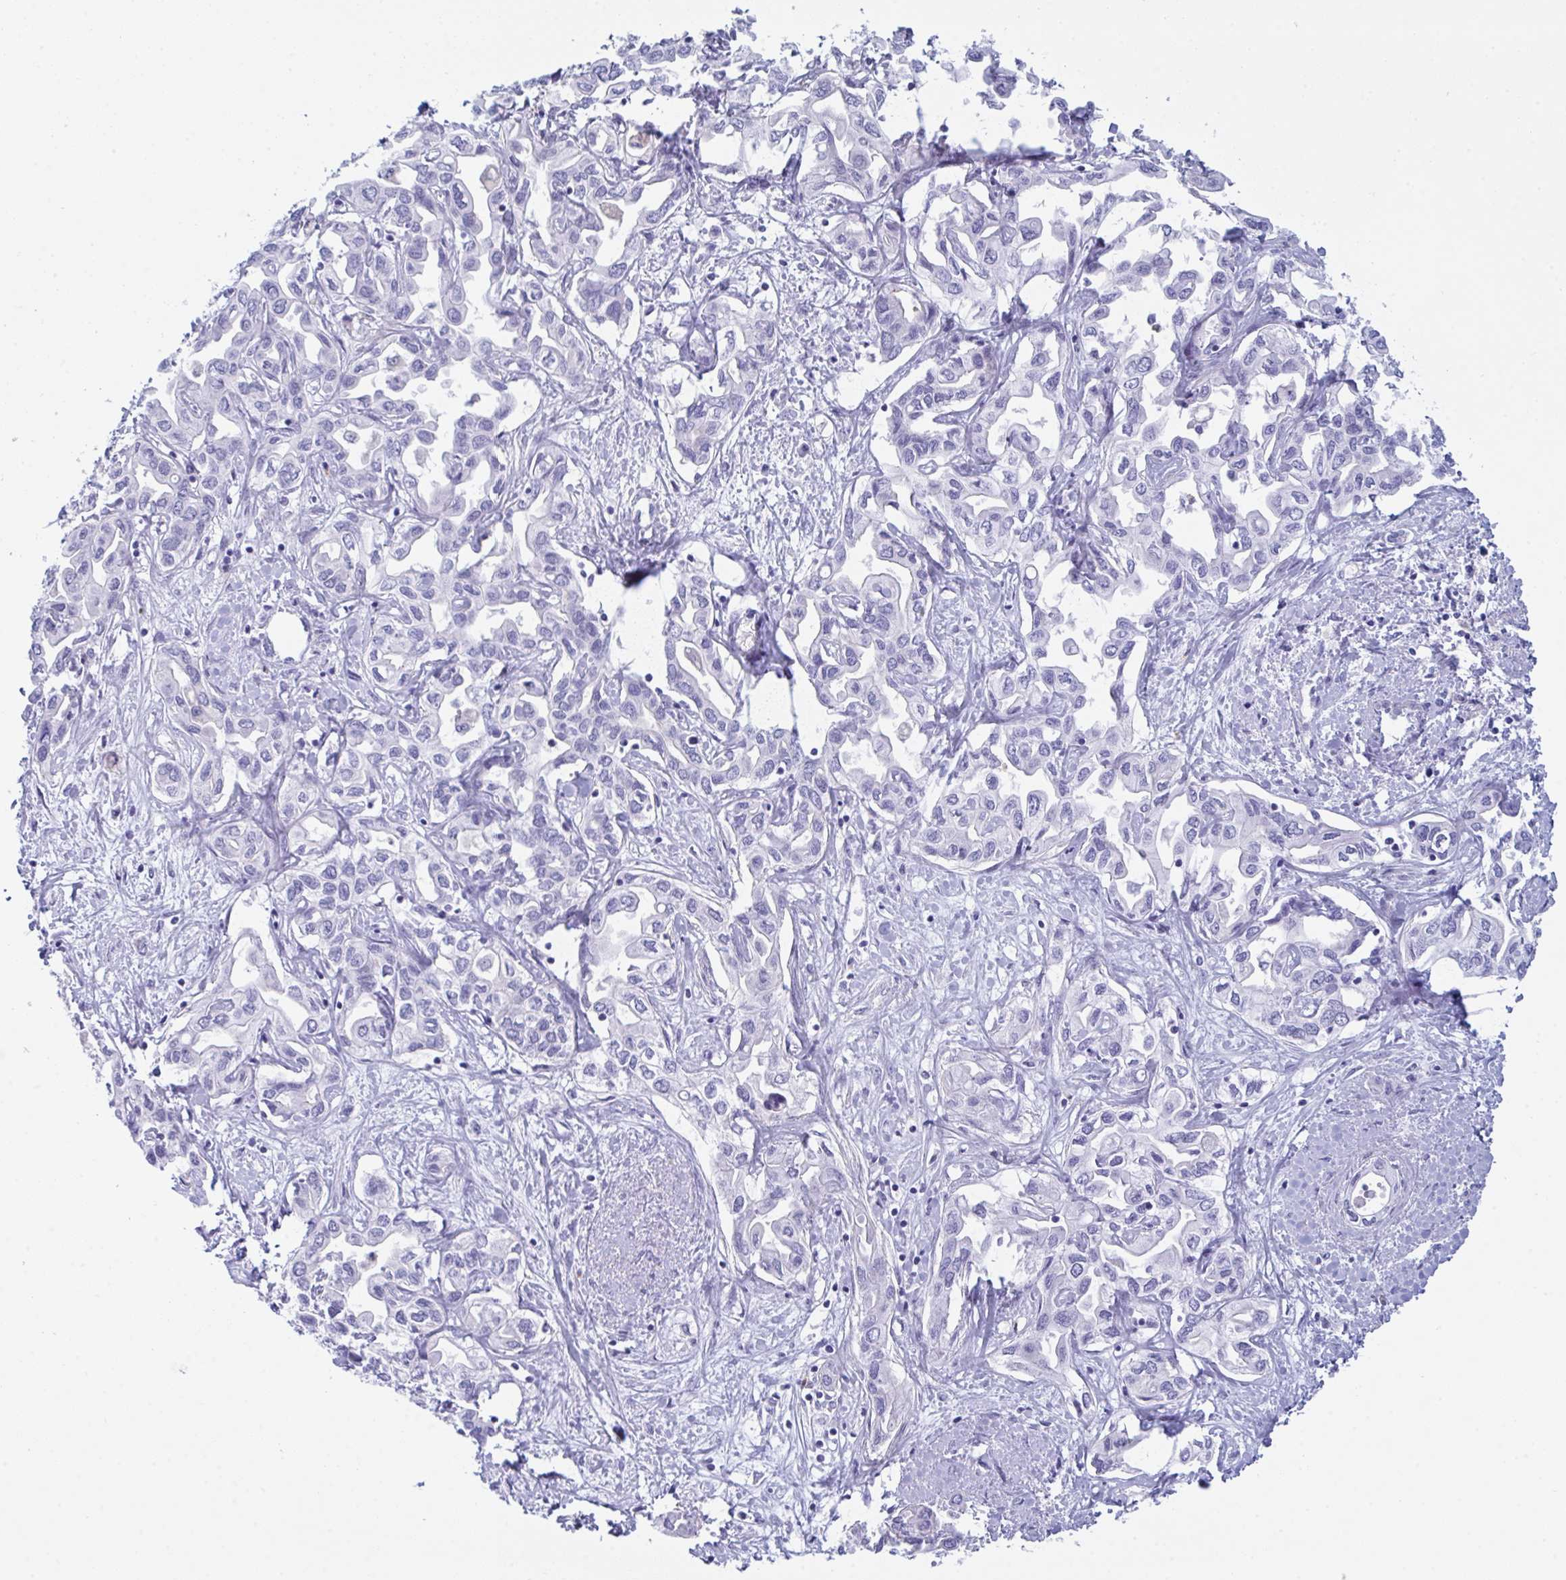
{"staining": {"intensity": "negative", "quantity": "none", "location": "none"}, "tissue": "liver cancer", "cell_type": "Tumor cells", "image_type": "cancer", "snomed": [{"axis": "morphology", "description": "Cholangiocarcinoma"}, {"axis": "topography", "description": "Liver"}], "caption": "A high-resolution micrograph shows IHC staining of cholangiocarcinoma (liver), which shows no significant expression in tumor cells.", "gene": "CEP170B", "patient": {"sex": "female", "age": 64}}